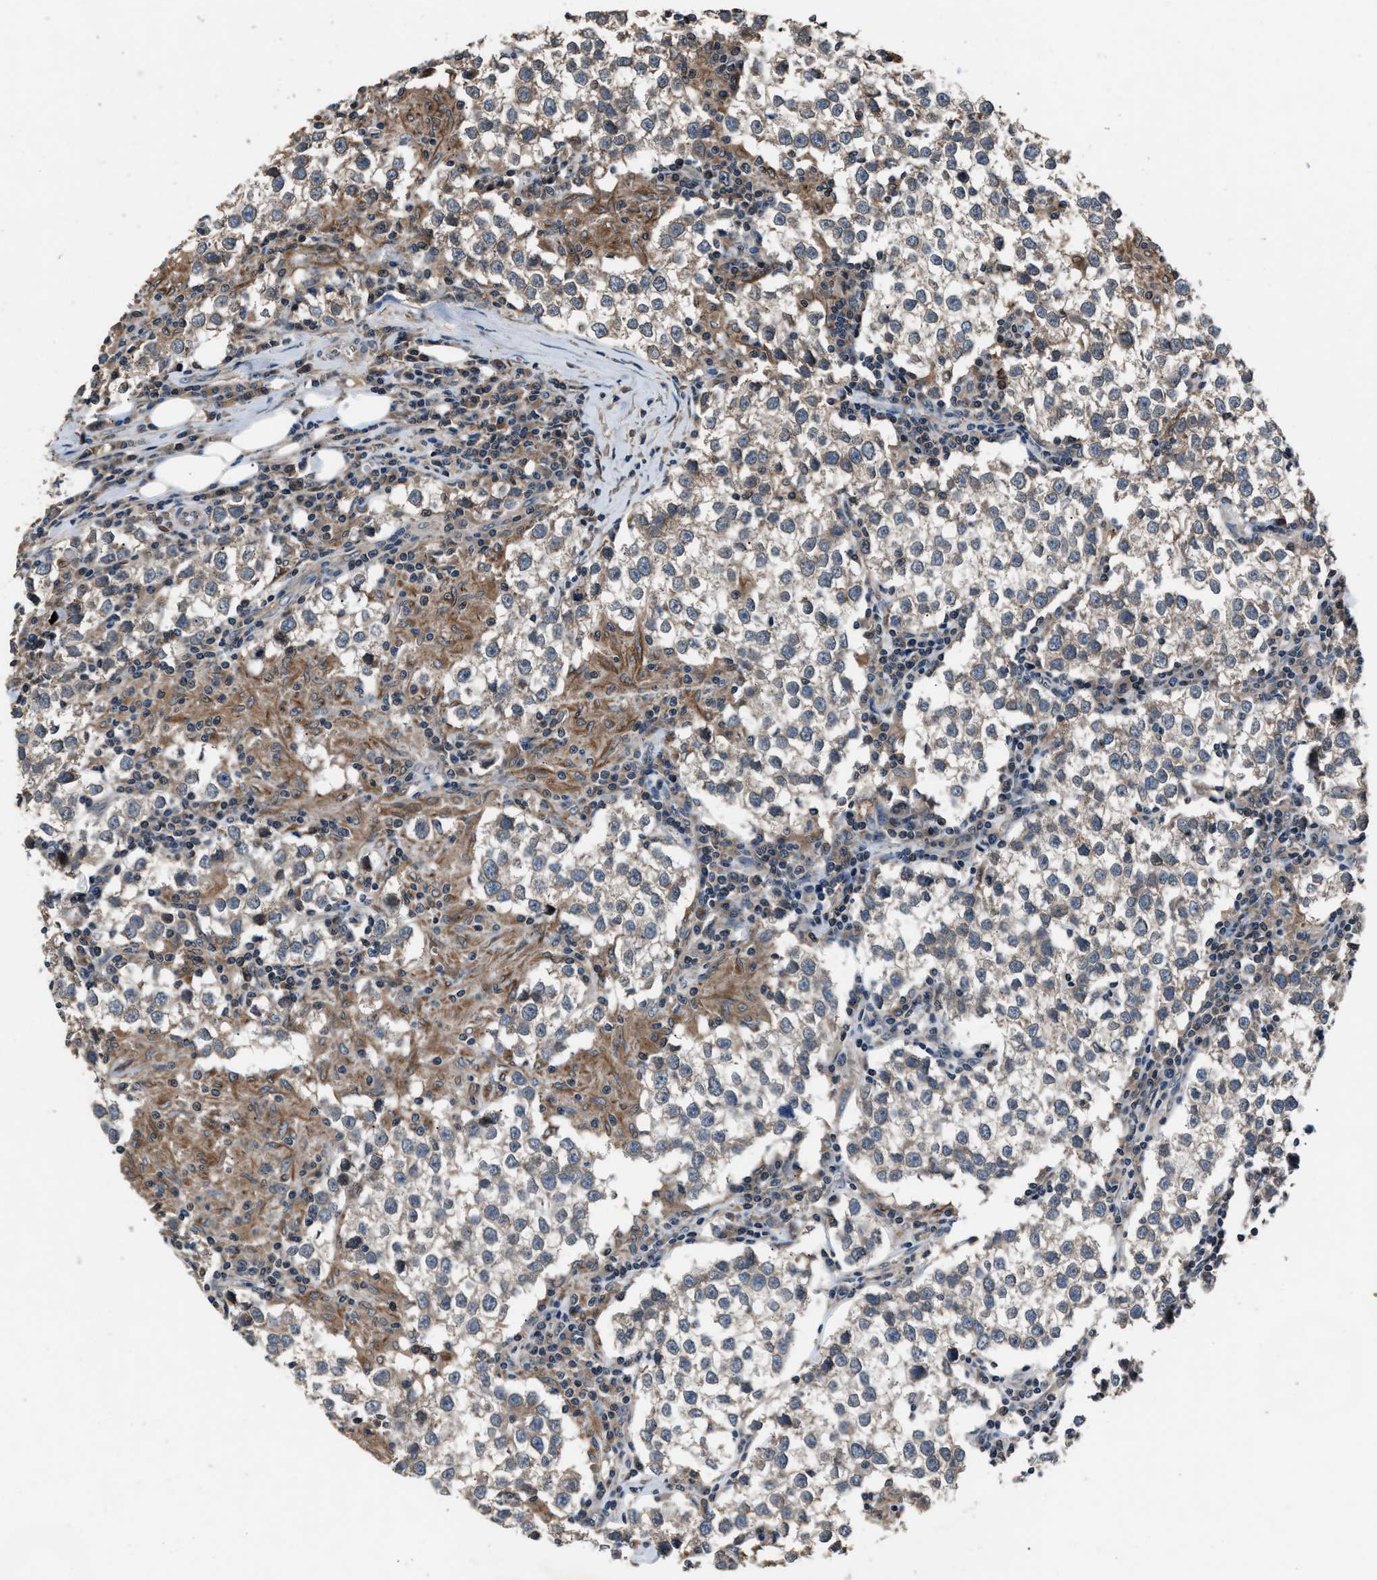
{"staining": {"intensity": "weak", "quantity": "<25%", "location": "cytoplasmic/membranous"}, "tissue": "testis cancer", "cell_type": "Tumor cells", "image_type": "cancer", "snomed": [{"axis": "morphology", "description": "Seminoma, NOS"}, {"axis": "morphology", "description": "Carcinoma, Embryonal, NOS"}, {"axis": "topography", "description": "Testis"}], "caption": "DAB (3,3'-diaminobenzidine) immunohistochemical staining of human testis cancer displays no significant staining in tumor cells.", "gene": "TNRC18", "patient": {"sex": "male", "age": 36}}